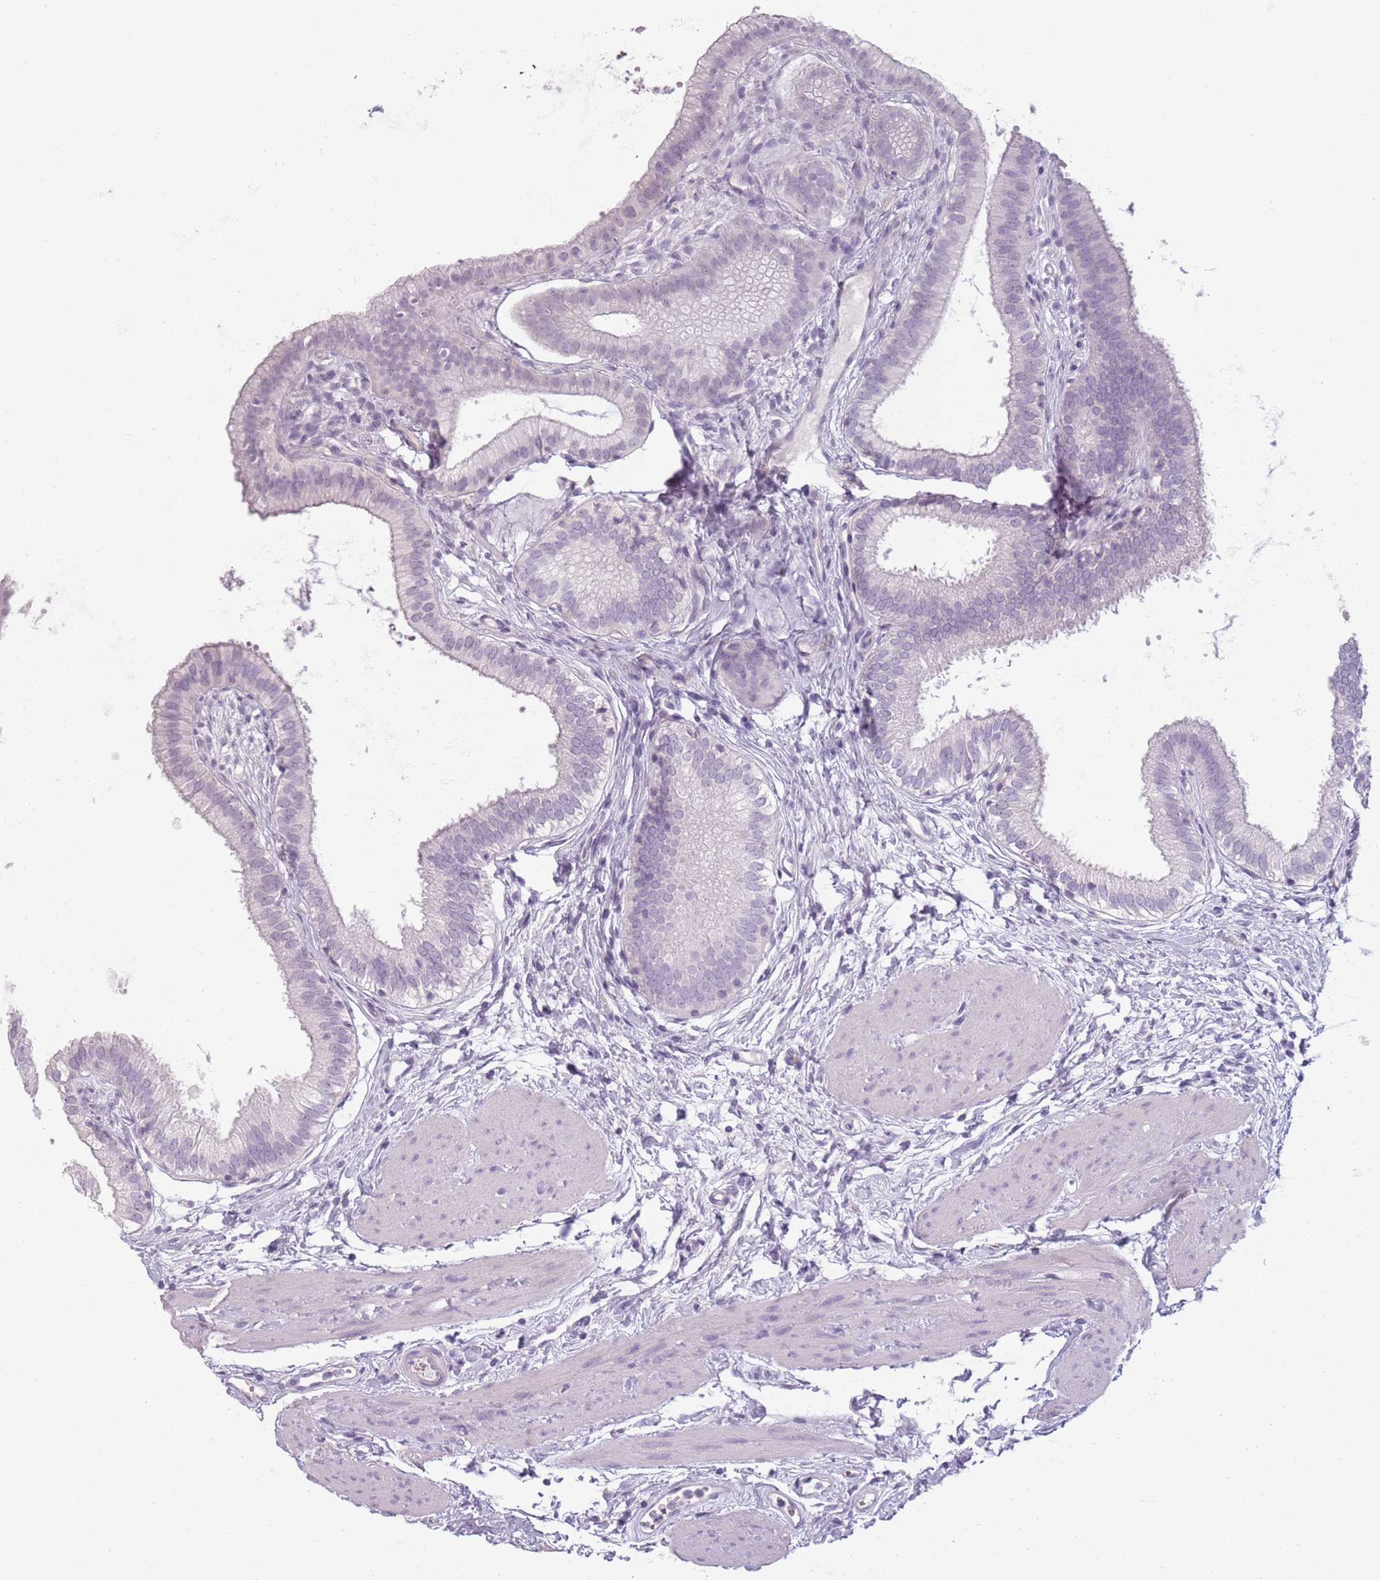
{"staining": {"intensity": "negative", "quantity": "none", "location": "none"}, "tissue": "gallbladder", "cell_type": "Glandular cells", "image_type": "normal", "snomed": [{"axis": "morphology", "description": "Normal tissue, NOS"}, {"axis": "topography", "description": "Gallbladder"}], "caption": "Glandular cells are negative for brown protein staining in unremarkable gallbladder. Nuclei are stained in blue.", "gene": "PIEZO1", "patient": {"sex": "female", "age": 54}}